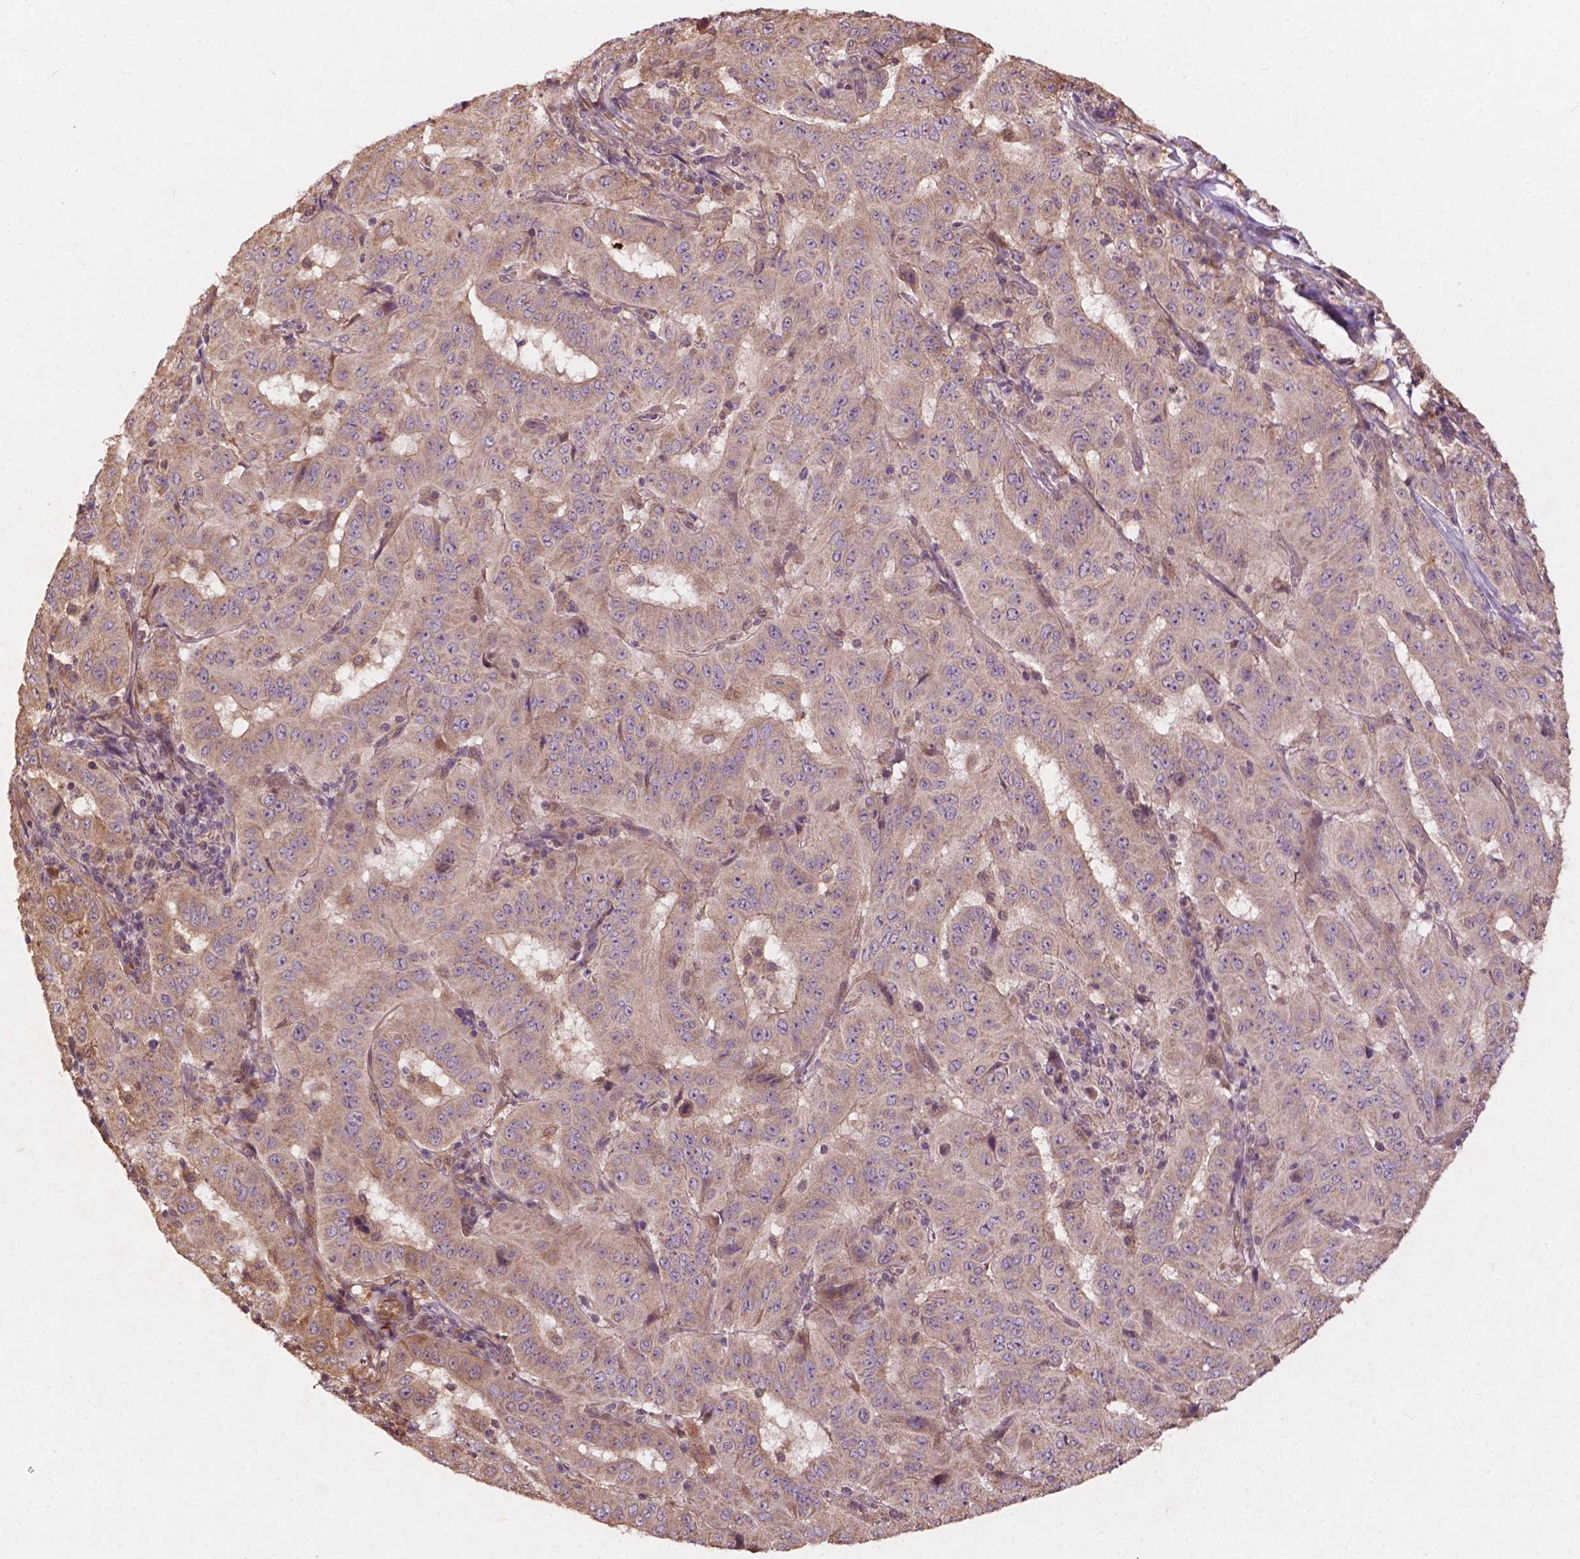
{"staining": {"intensity": "weak", "quantity": "25%-75%", "location": "cytoplasmic/membranous"}, "tissue": "pancreatic cancer", "cell_type": "Tumor cells", "image_type": "cancer", "snomed": [{"axis": "morphology", "description": "Adenocarcinoma, NOS"}, {"axis": "topography", "description": "Pancreas"}], "caption": "A brown stain shows weak cytoplasmic/membranous expression of a protein in pancreatic cancer (adenocarcinoma) tumor cells.", "gene": "CDC42BPA", "patient": {"sex": "male", "age": 63}}